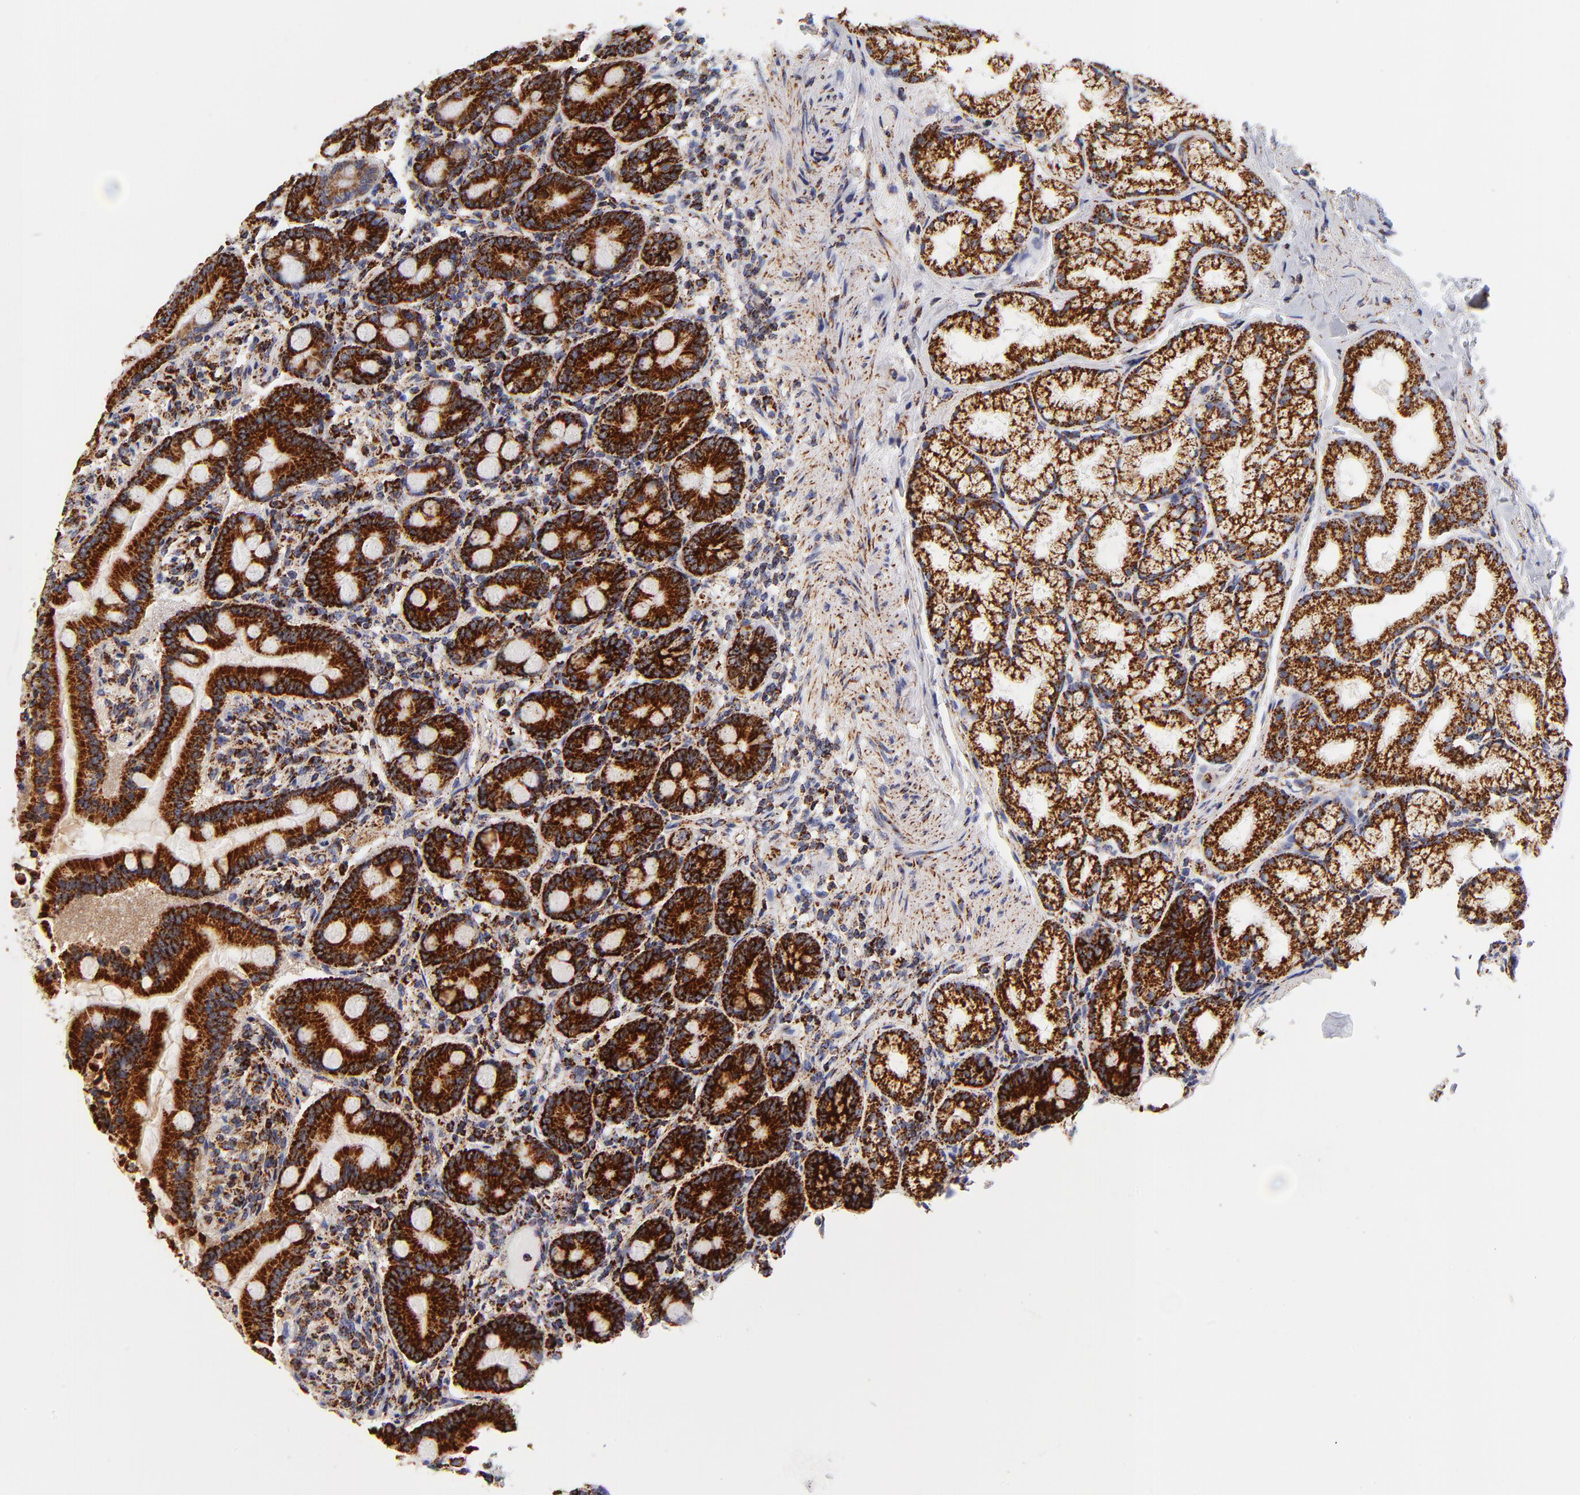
{"staining": {"intensity": "strong", "quantity": ">75%", "location": "cytoplasmic/membranous"}, "tissue": "duodenum", "cell_type": "Glandular cells", "image_type": "normal", "snomed": [{"axis": "morphology", "description": "Normal tissue, NOS"}, {"axis": "topography", "description": "Duodenum"}], "caption": "Immunohistochemistry (IHC) staining of unremarkable duodenum, which shows high levels of strong cytoplasmic/membranous staining in about >75% of glandular cells indicating strong cytoplasmic/membranous protein expression. The staining was performed using DAB (3,3'-diaminobenzidine) (brown) for protein detection and nuclei were counterstained in hematoxylin (blue).", "gene": "ECHS1", "patient": {"sex": "female", "age": 64}}